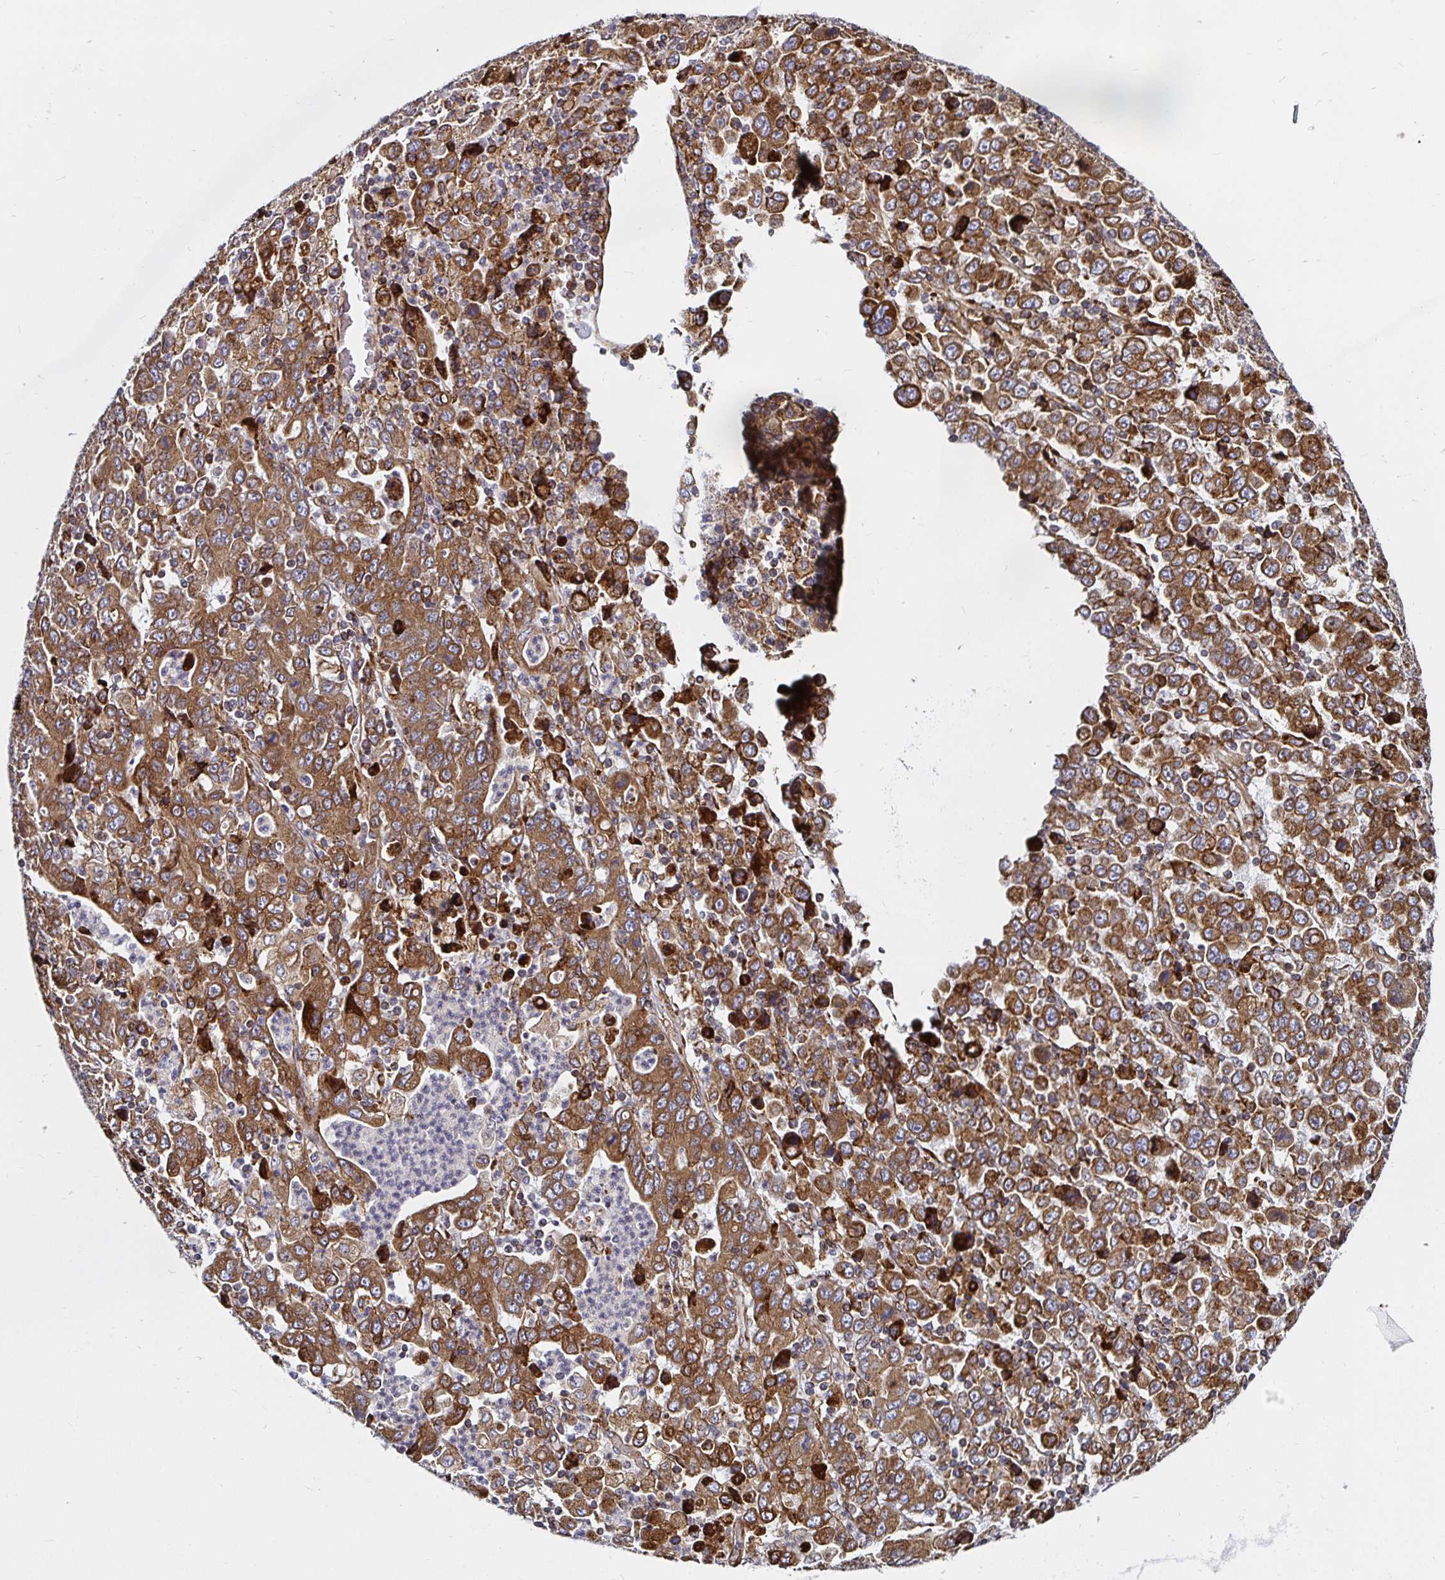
{"staining": {"intensity": "moderate", "quantity": ">75%", "location": "cytoplasmic/membranous"}, "tissue": "stomach cancer", "cell_type": "Tumor cells", "image_type": "cancer", "snomed": [{"axis": "morphology", "description": "Adenocarcinoma, NOS"}, {"axis": "topography", "description": "Stomach, upper"}], "caption": "A micrograph of stomach adenocarcinoma stained for a protein exhibits moderate cytoplasmic/membranous brown staining in tumor cells.", "gene": "SMYD3", "patient": {"sex": "male", "age": 69}}